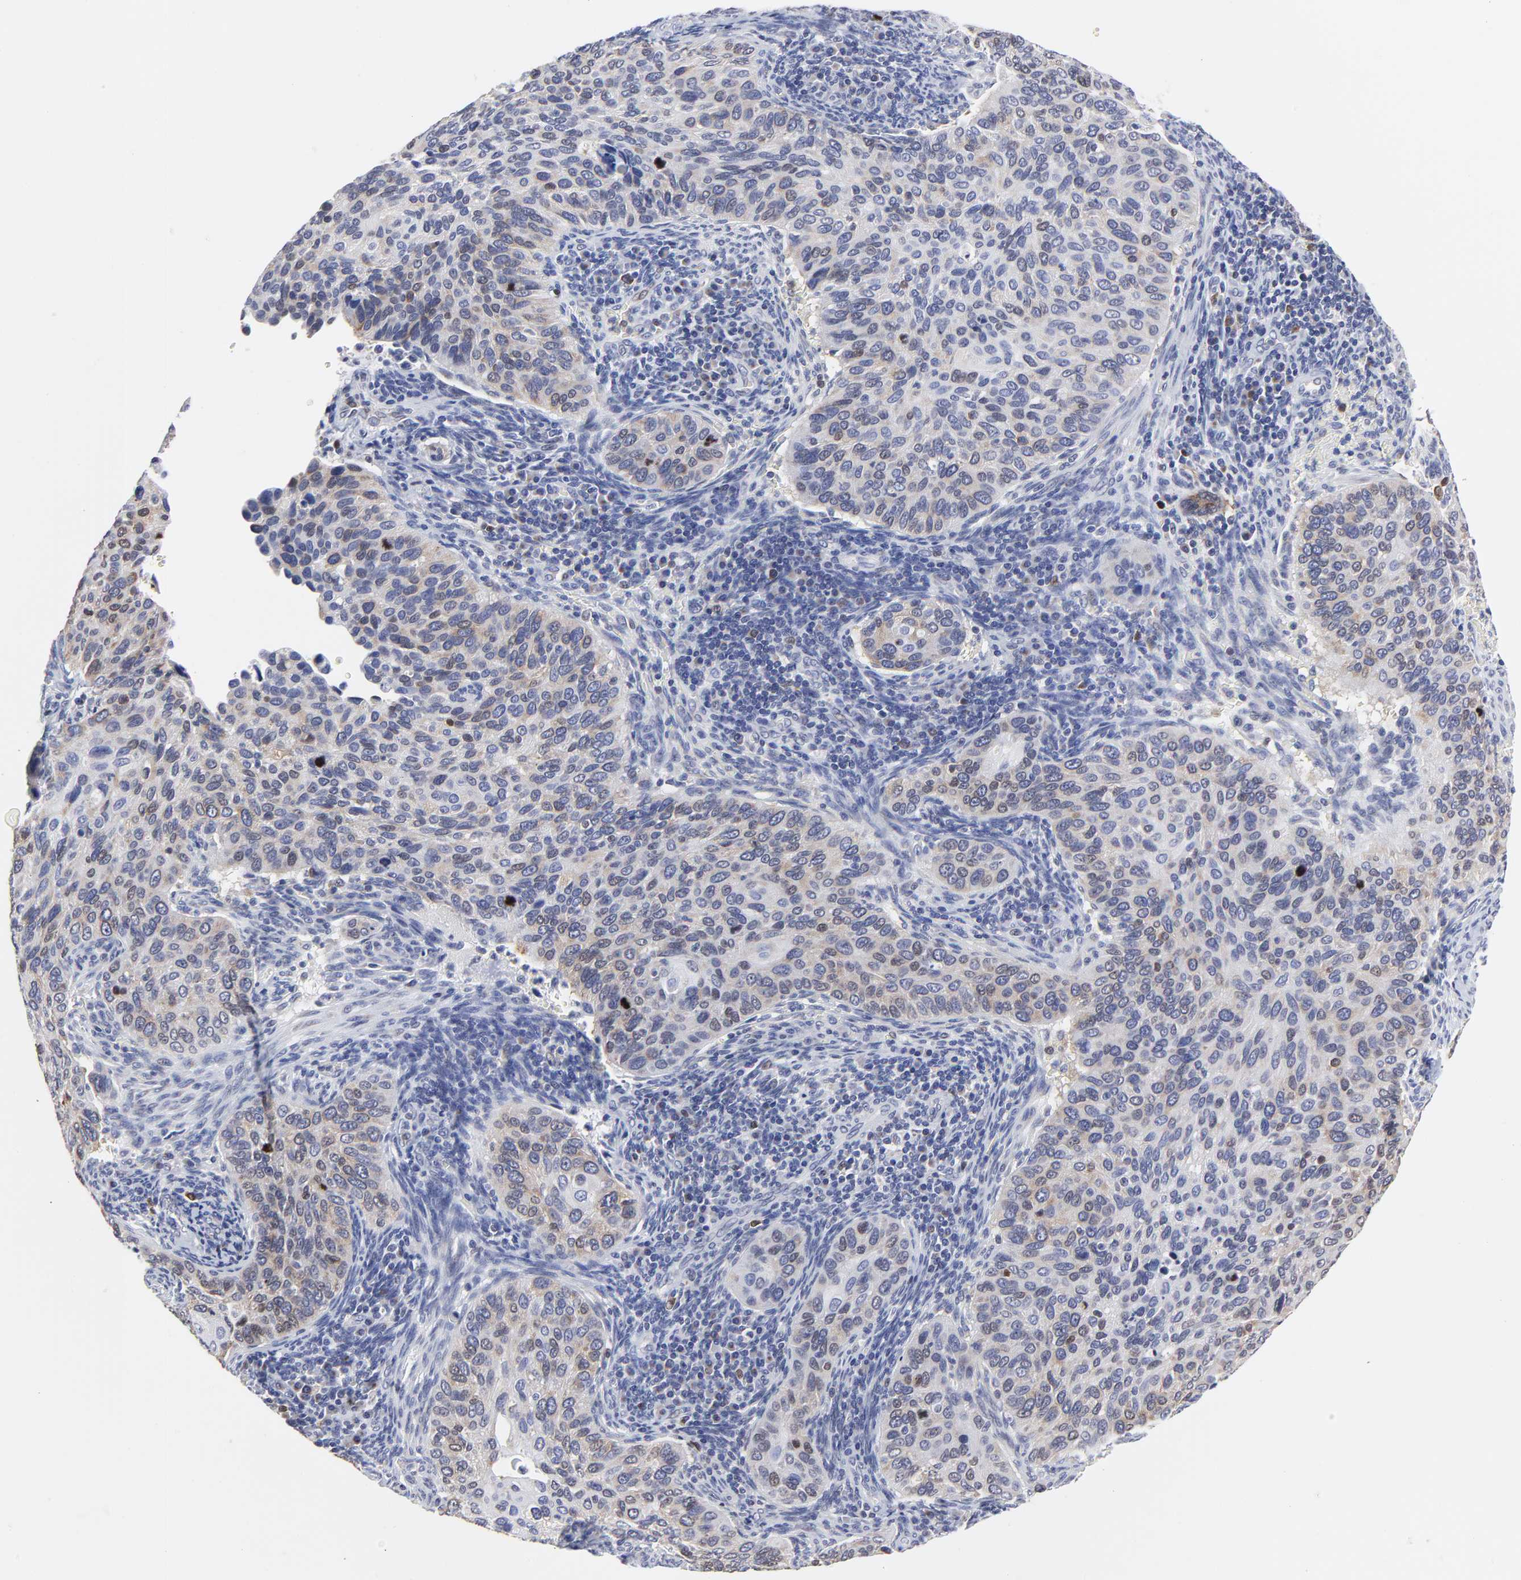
{"staining": {"intensity": "weak", "quantity": "<25%", "location": "cytoplasmic/membranous"}, "tissue": "cervical cancer", "cell_type": "Tumor cells", "image_type": "cancer", "snomed": [{"axis": "morphology", "description": "Adenocarcinoma, NOS"}, {"axis": "topography", "description": "Cervix"}], "caption": "High magnification brightfield microscopy of cervical cancer (adenocarcinoma) stained with DAB (3,3'-diaminobenzidine) (brown) and counterstained with hematoxylin (blue): tumor cells show no significant positivity.", "gene": "NCAPH", "patient": {"sex": "female", "age": 29}}